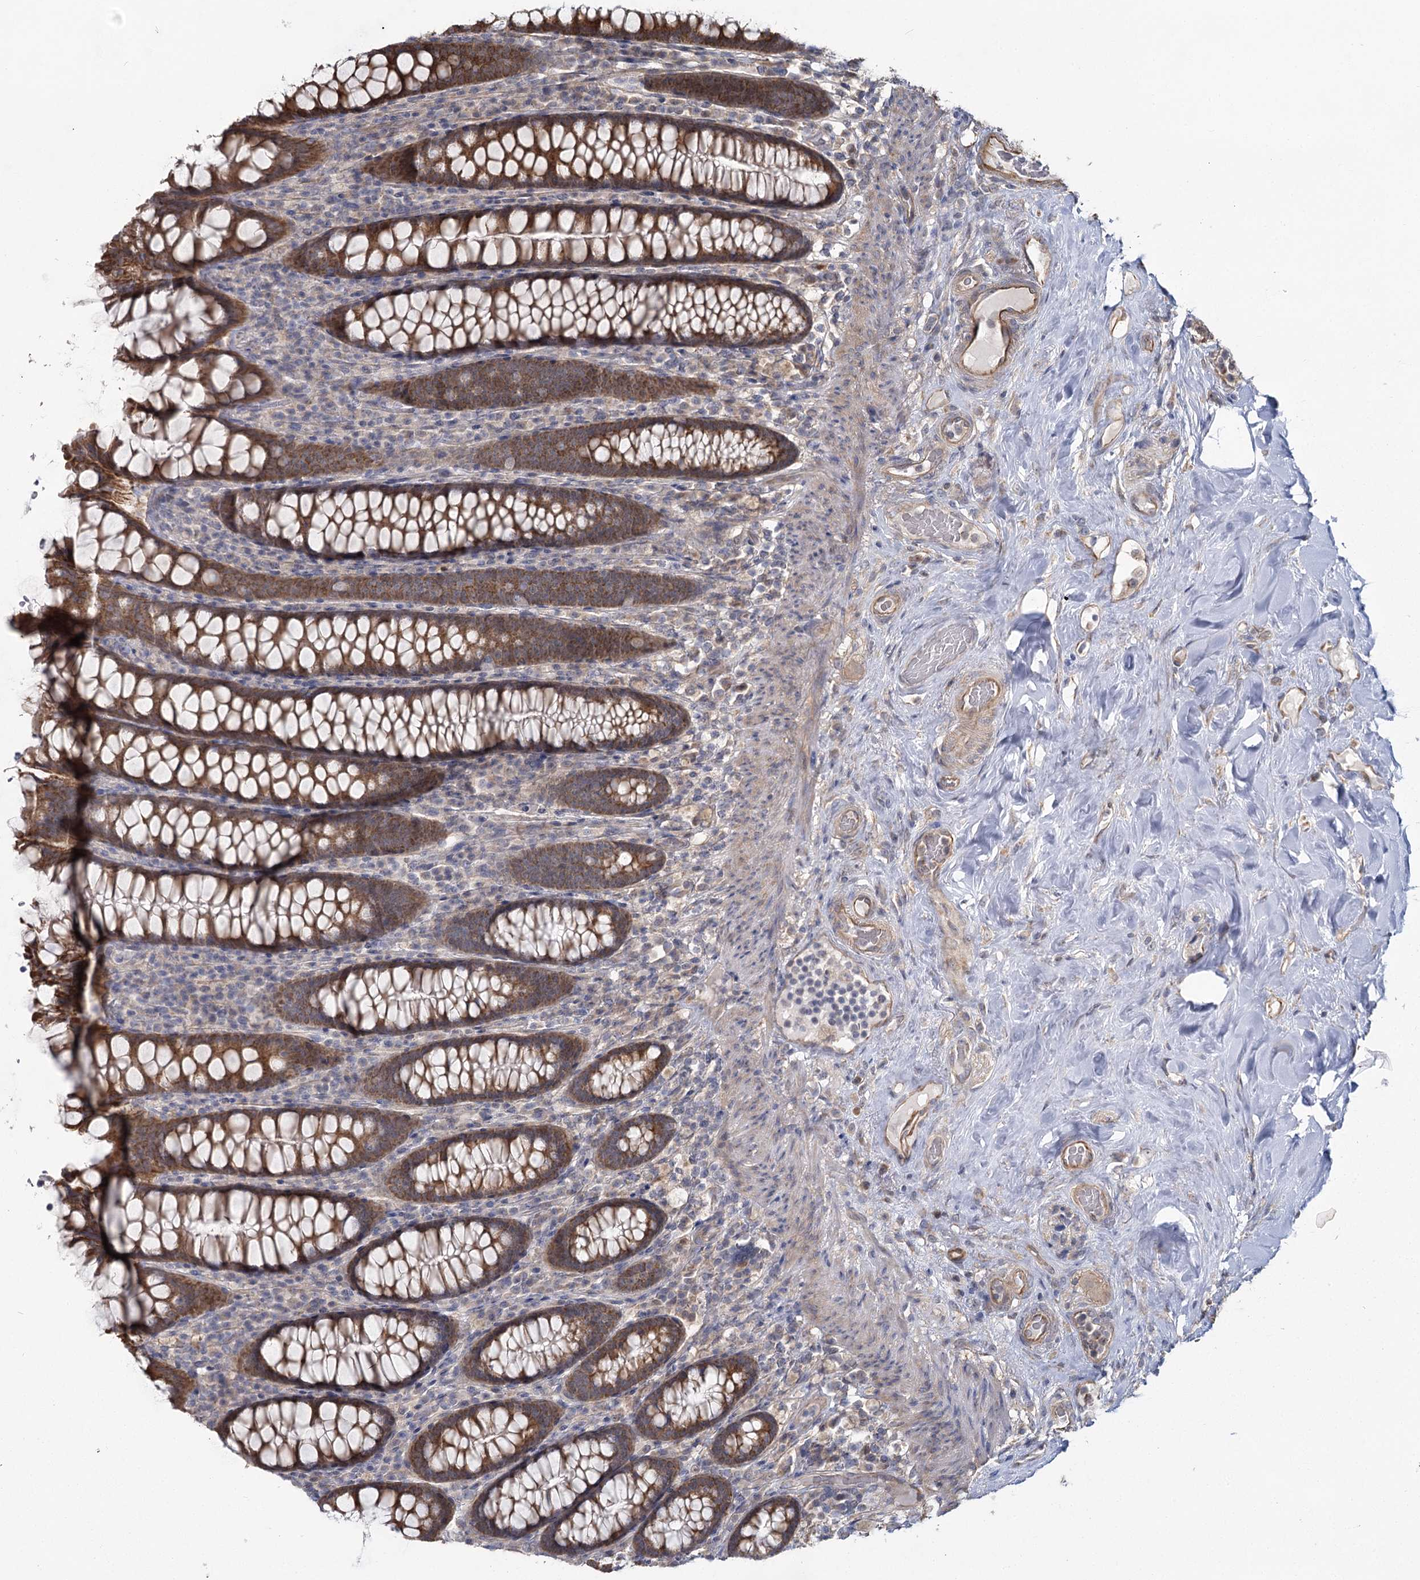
{"staining": {"intensity": "weak", "quantity": ">75%", "location": "cytoplasmic/membranous"}, "tissue": "colon", "cell_type": "Endothelial cells", "image_type": "normal", "snomed": [{"axis": "morphology", "description": "Normal tissue, NOS"}, {"axis": "topography", "description": "Colon"}], "caption": "Immunohistochemistry (IHC) of benign human colon shows low levels of weak cytoplasmic/membranous staining in approximately >75% of endothelial cells.", "gene": "TBC1D9B", "patient": {"sex": "female", "age": 79}}